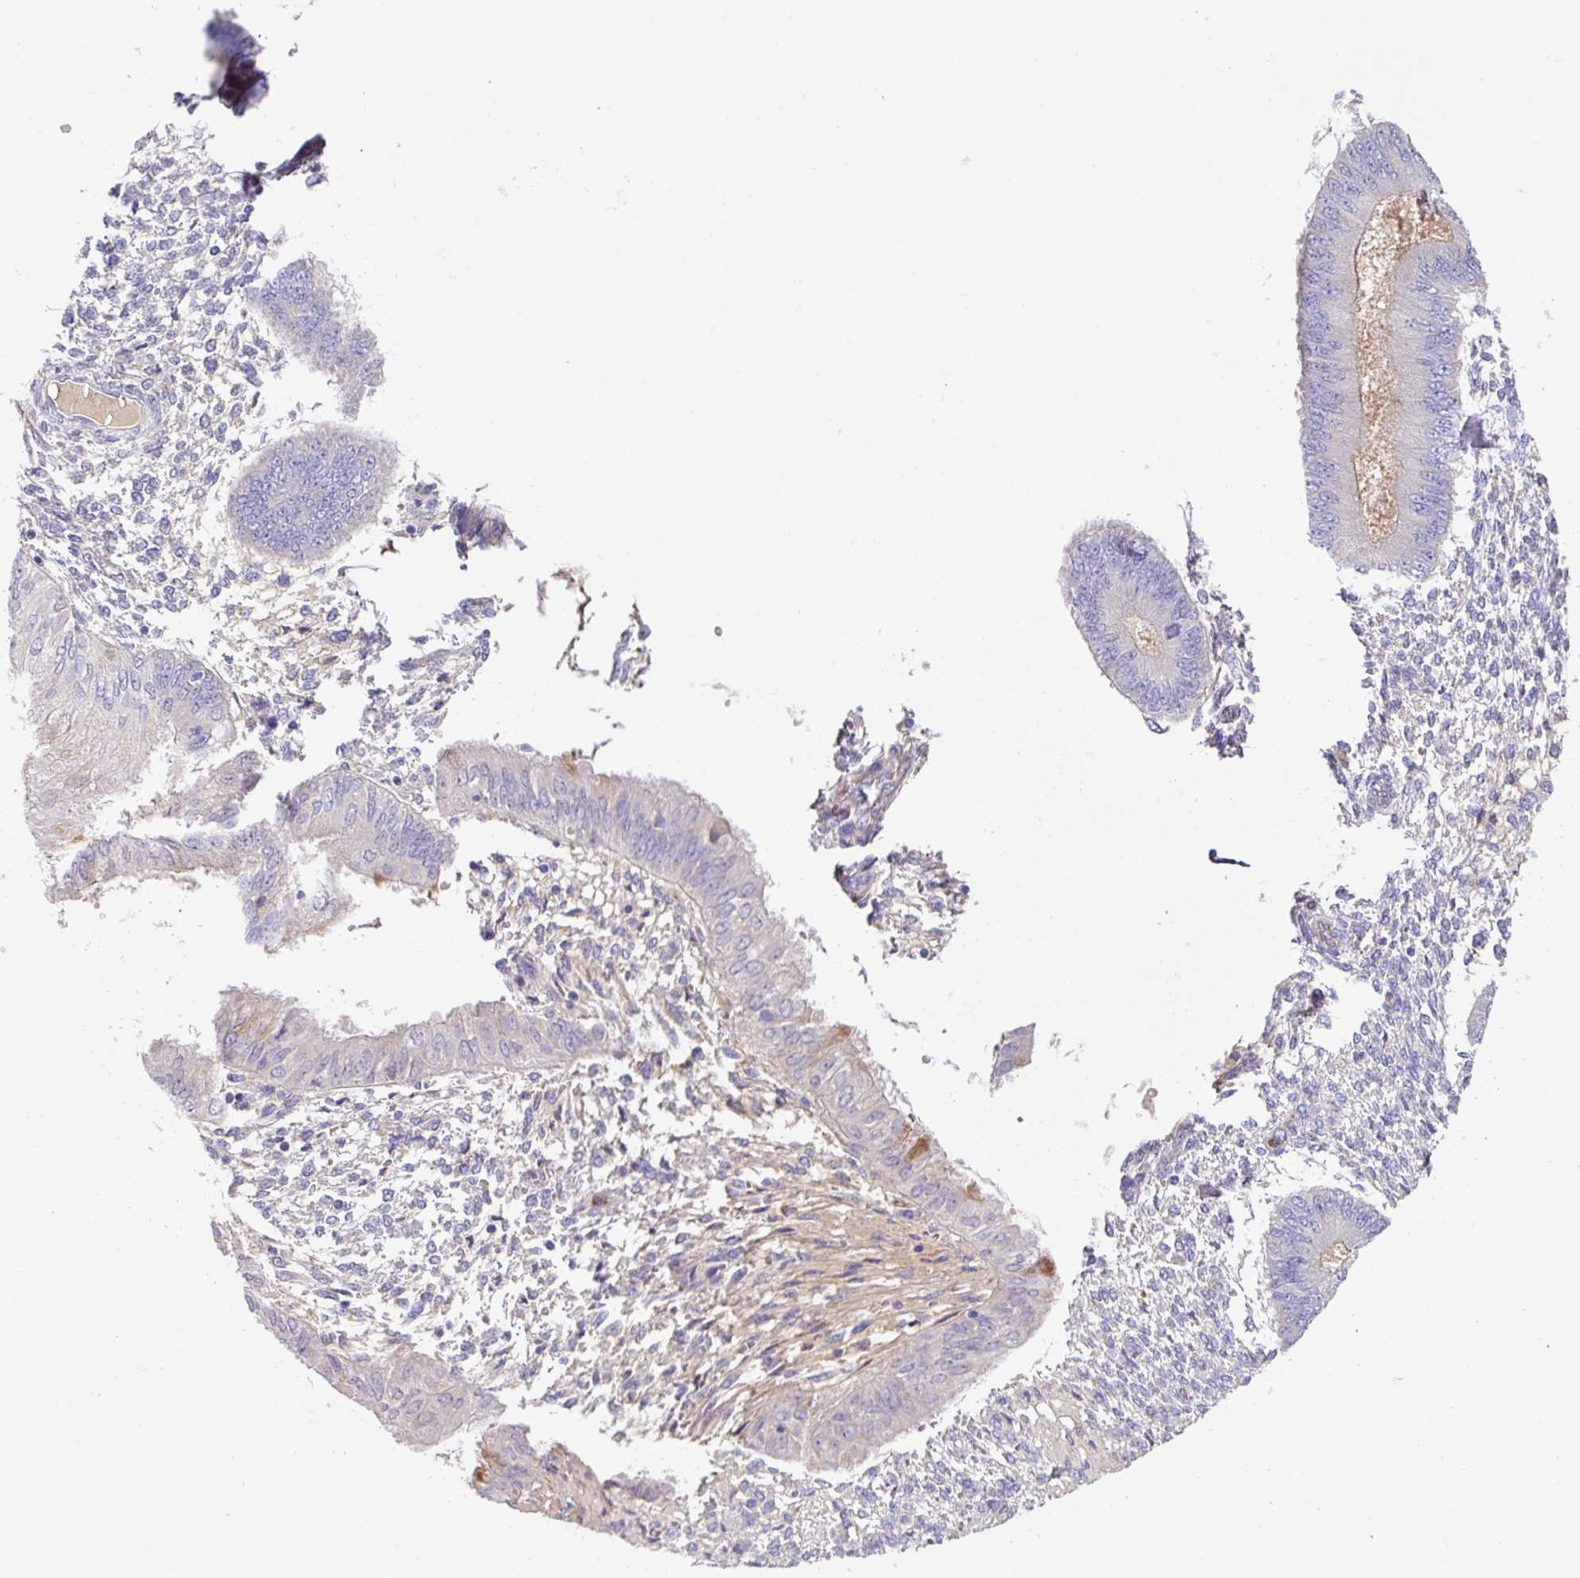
{"staining": {"intensity": "negative", "quantity": "none", "location": "none"}, "tissue": "endometrium", "cell_type": "Cells in endometrial stroma", "image_type": "normal", "snomed": [{"axis": "morphology", "description": "Normal tissue, NOS"}, {"axis": "topography", "description": "Endometrium"}], "caption": "Micrograph shows no protein positivity in cells in endometrial stroma of normal endometrium.", "gene": "CRISP3", "patient": {"sex": "female", "age": 49}}